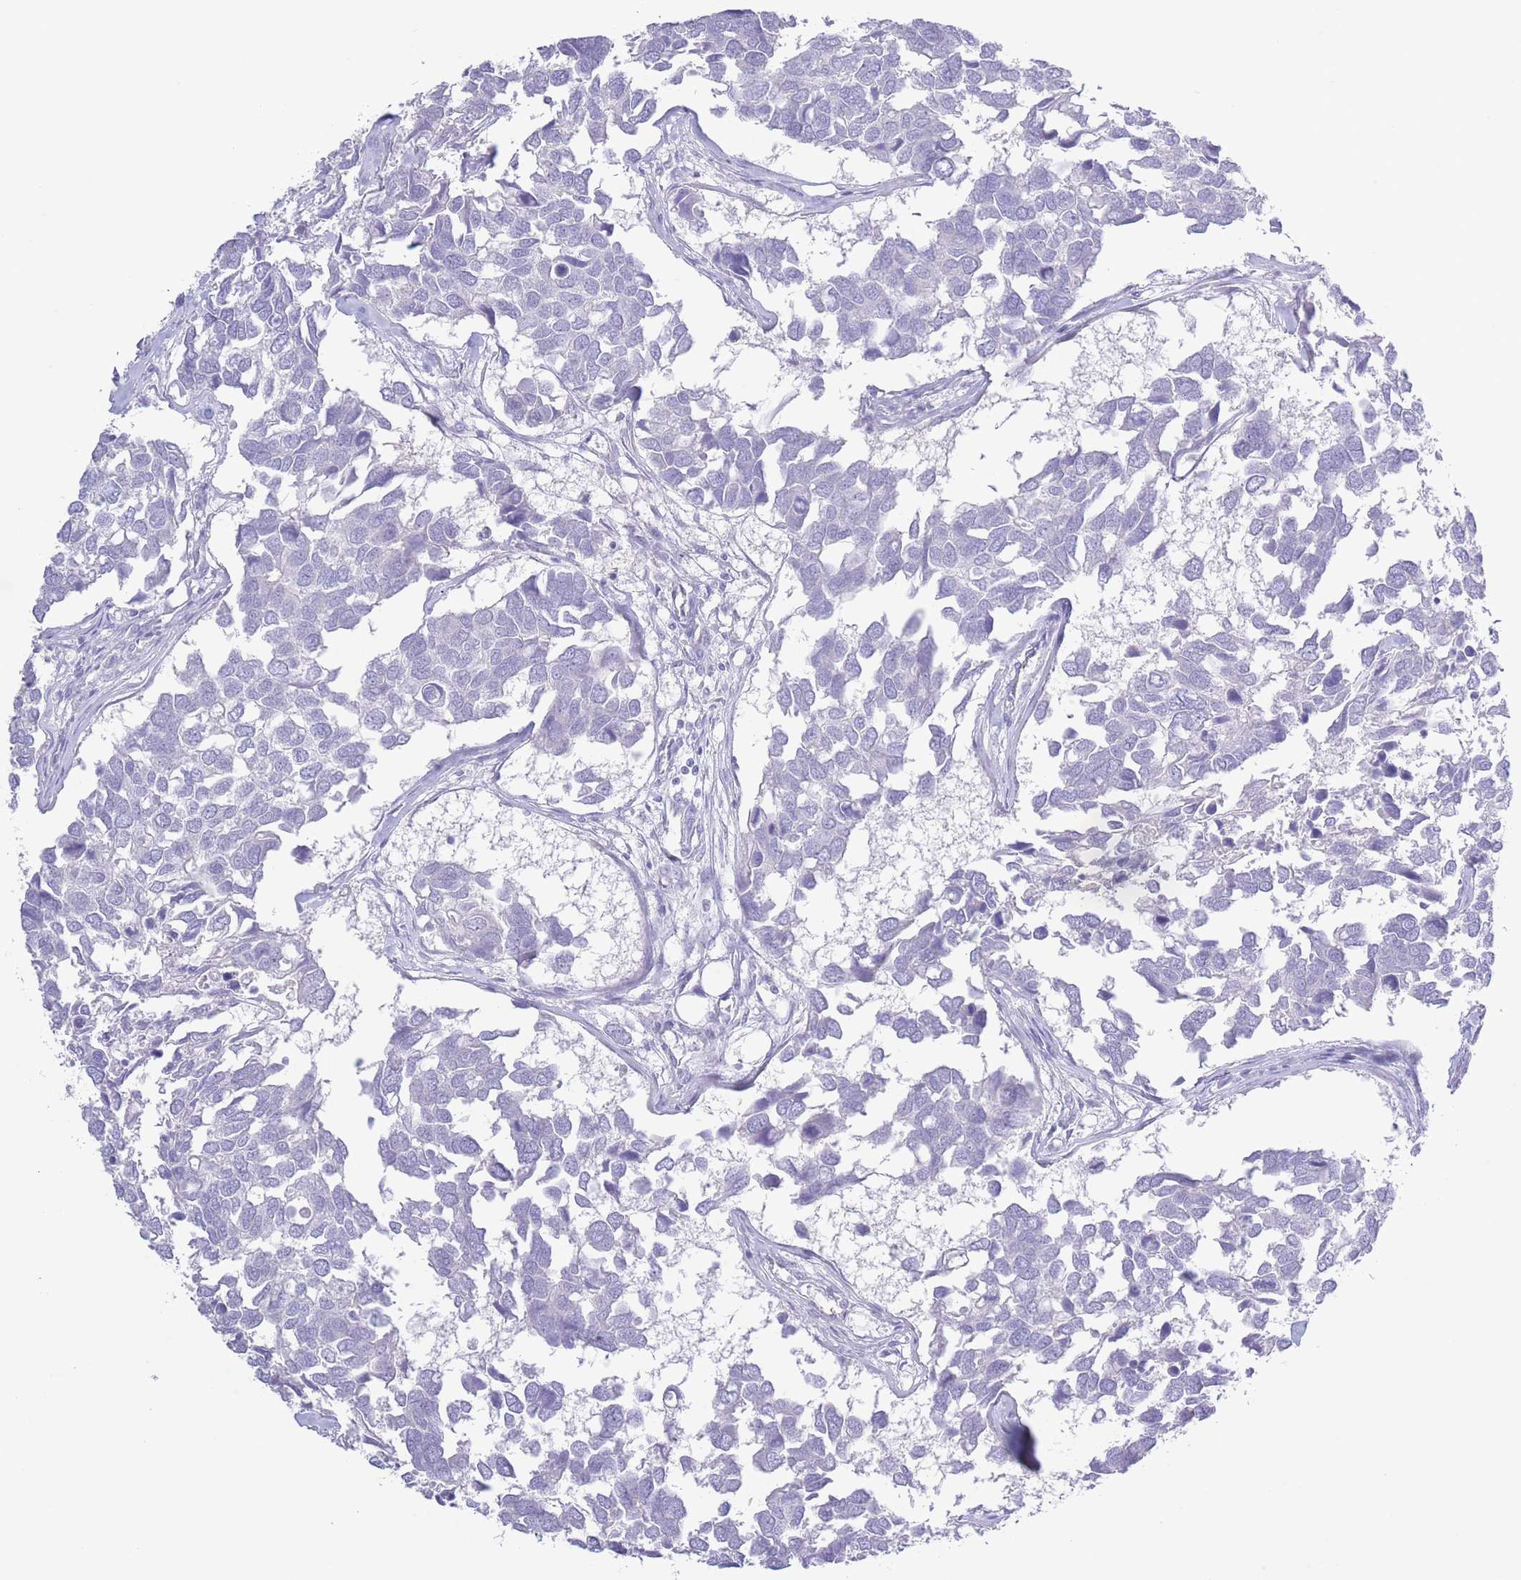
{"staining": {"intensity": "negative", "quantity": "none", "location": "none"}, "tissue": "breast cancer", "cell_type": "Tumor cells", "image_type": "cancer", "snomed": [{"axis": "morphology", "description": "Duct carcinoma"}, {"axis": "topography", "description": "Breast"}], "caption": "This is an immunohistochemistry (IHC) histopathology image of breast invasive ductal carcinoma. There is no staining in tumor cells.", "gene": "PKLR", "patient": {"sex": "female", "age": 83}}